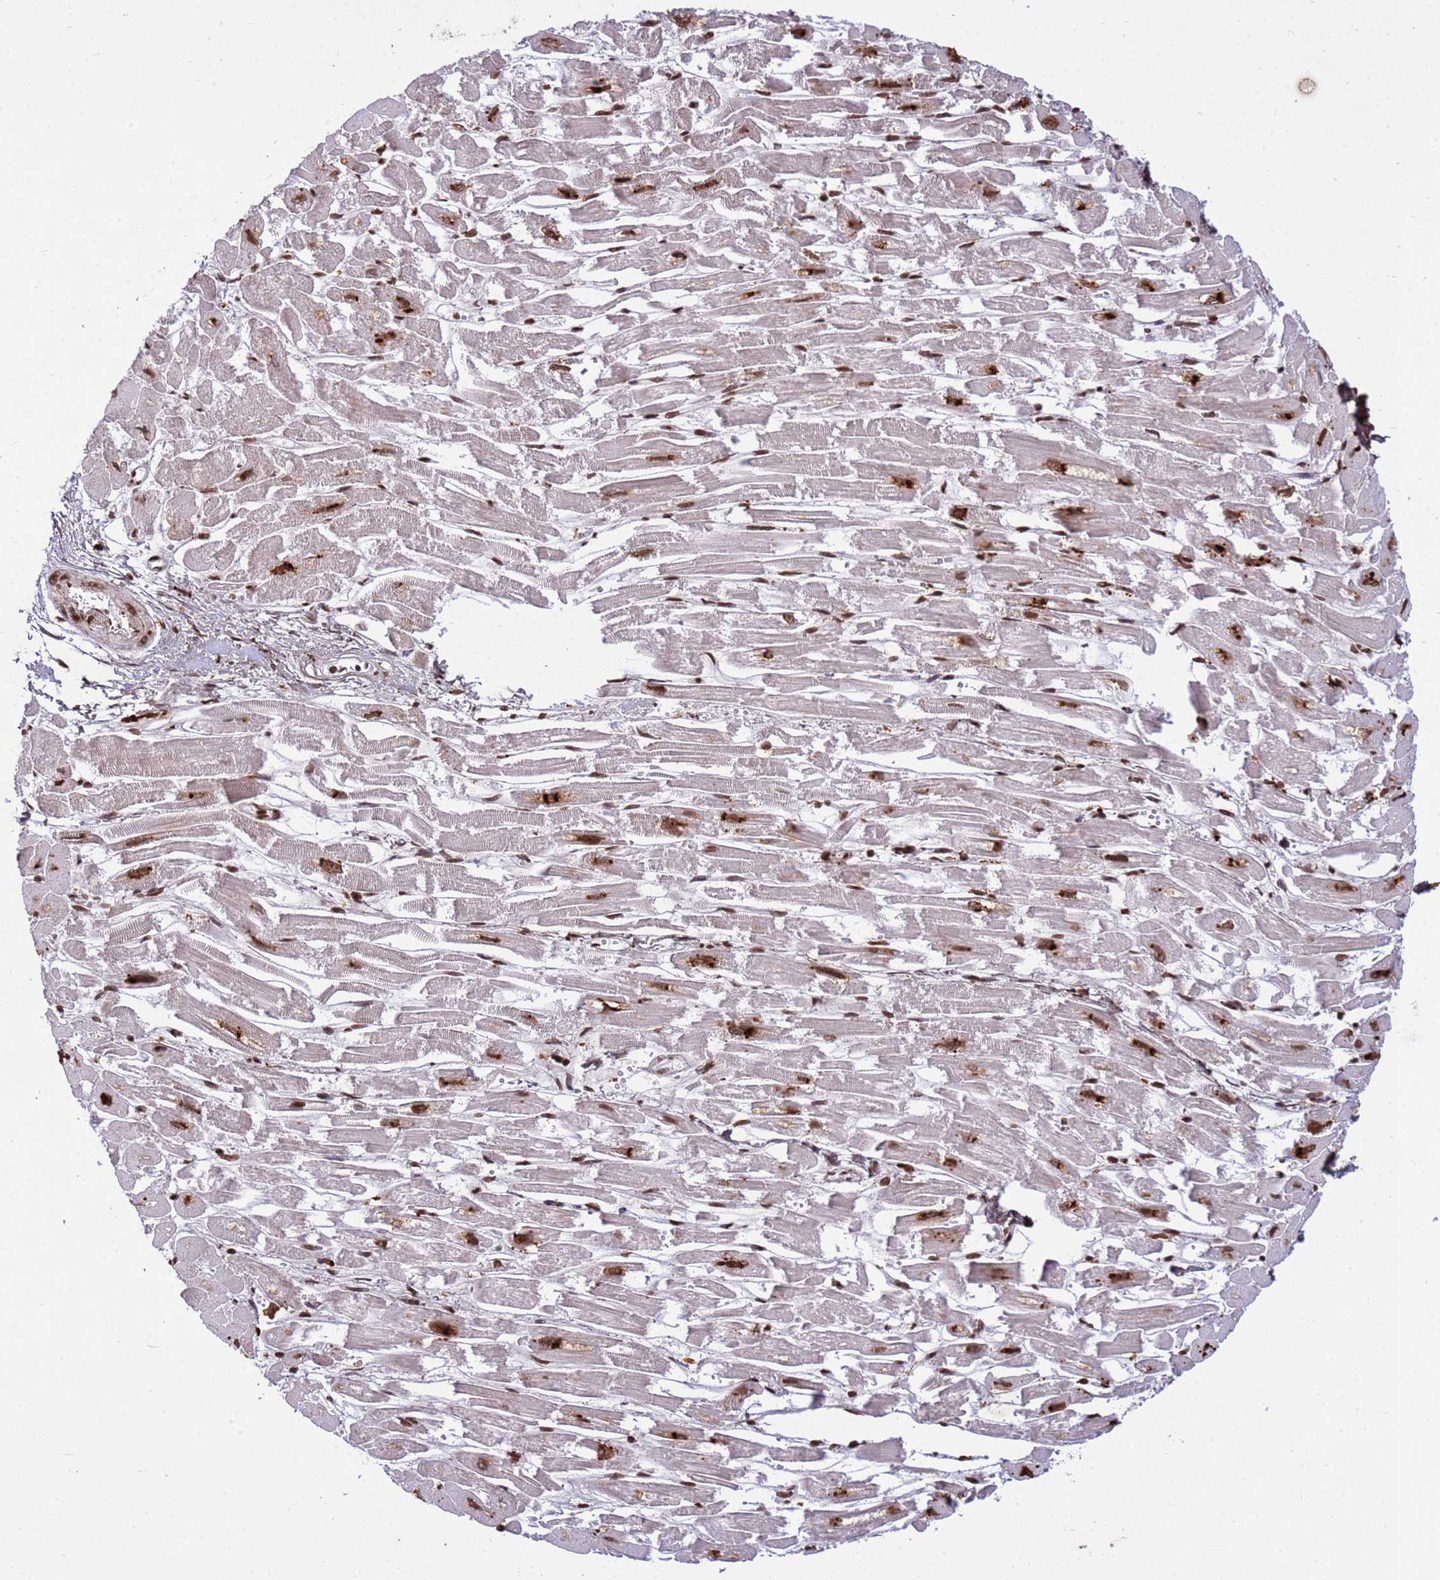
{"staining": {"intensity": "strong", "quantity": ">75%", "location": "nuclear"}, "tissue": "heart muscle", "cell_type": "Cardiomyocytes", "image_type": "normal", "snomed": [{"axis": "morphology", "description": "Normal tissue, NOS"}, {"axis": "topography", "description": "Heart"}], "caption": "Unremarkable heart muscle shows strong nuclear positivity in about >75% of cardiomyocytes, visualized by immunohistochemistry. (DAB IHC with brightfield microscopy, high magnification).", "gene": "H3", "patient": {"sex": "male", "age": 54}}